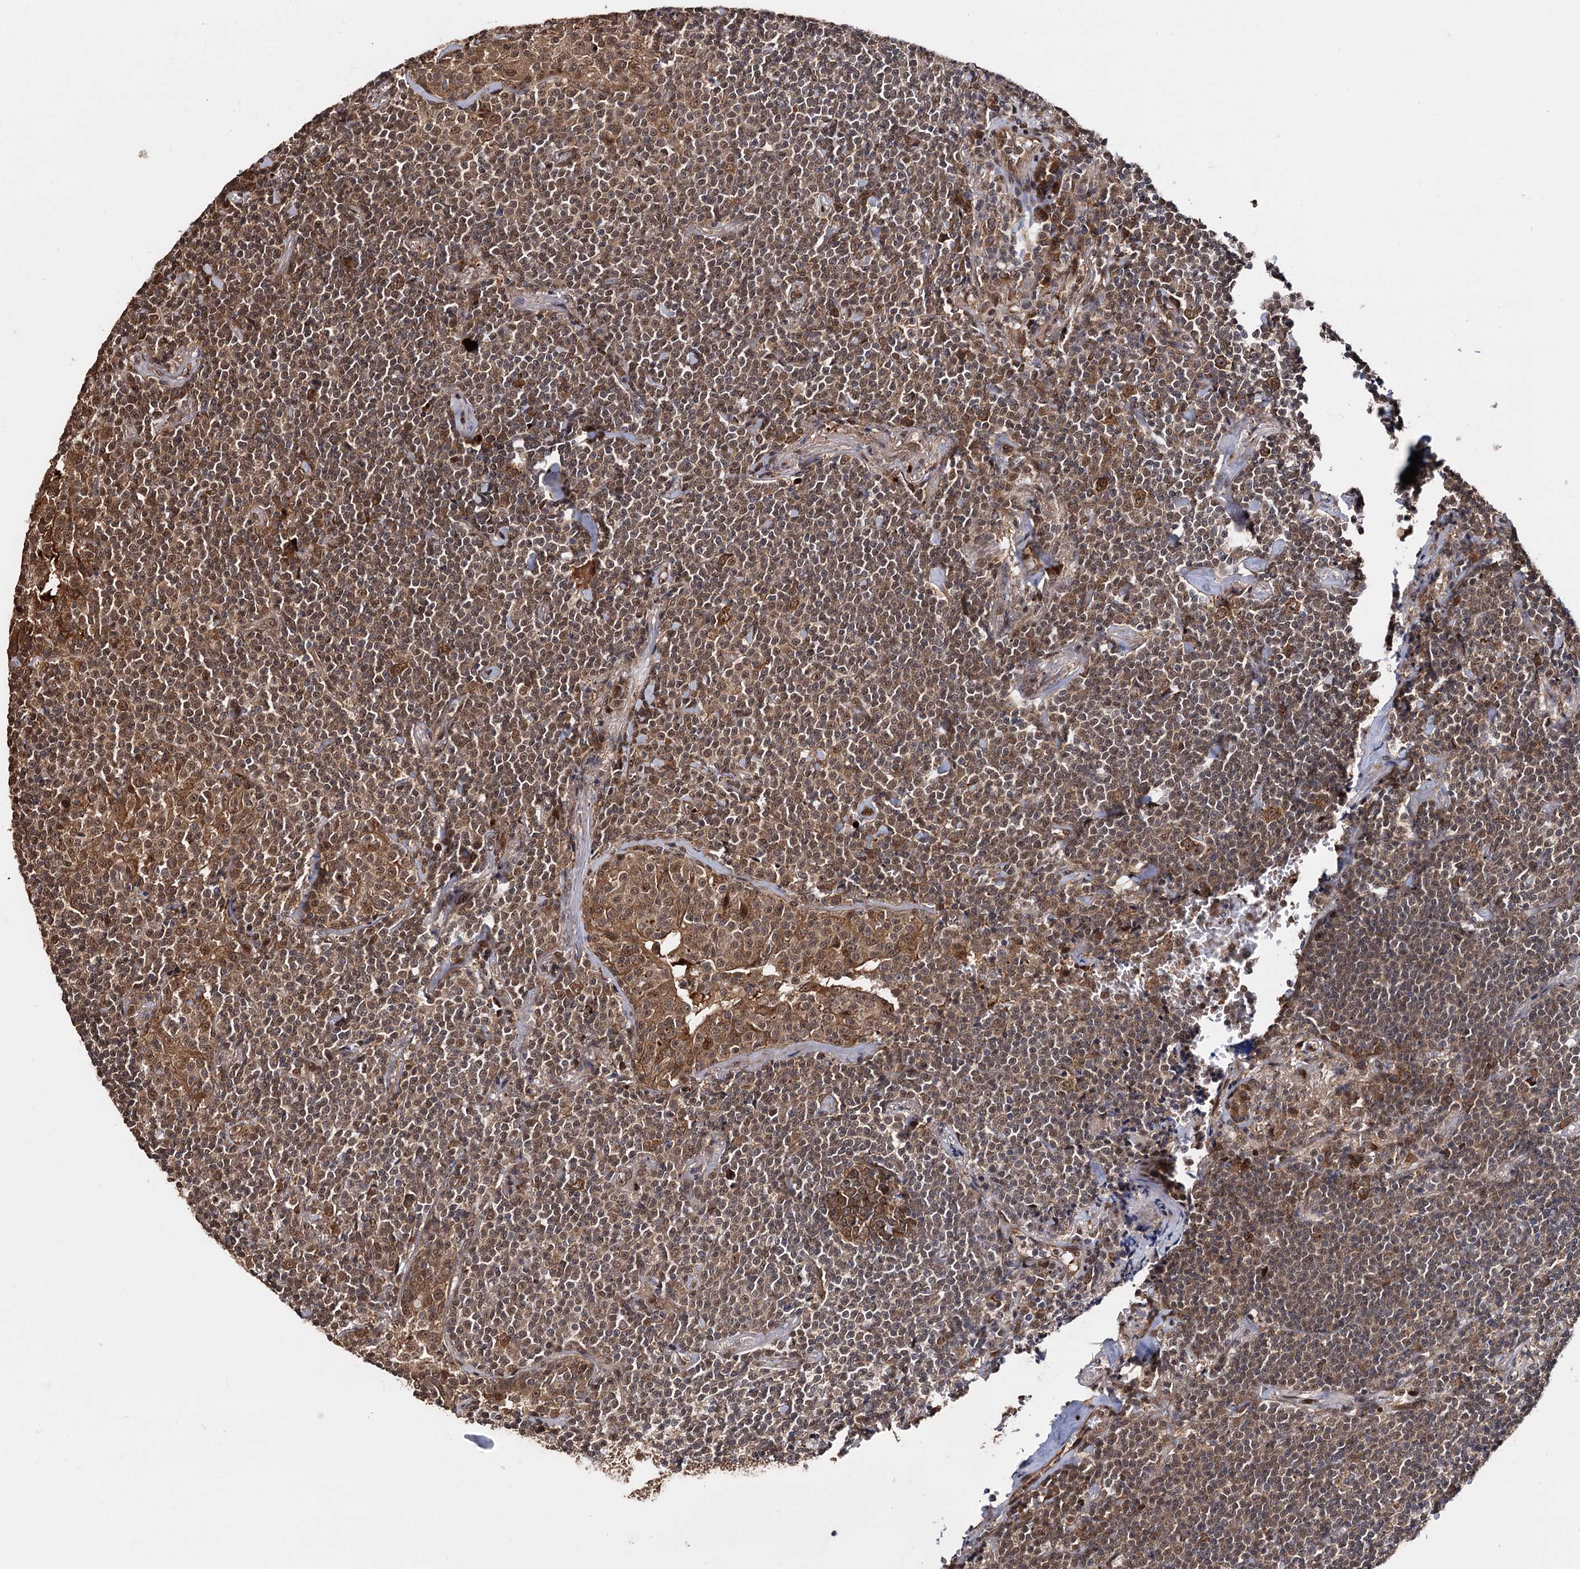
{"staining": {"intensity": "moderate", "quantity": "25%-75%", "location": "nuclear"}, "tissue": "lymphoma", "cell_type": "Tumor cells", "image_type": "cancer", "snomed": [{"axis": "morphology", "description": "Malignant lymphoma, non-Hodgkin's type, Low grade"}, {"axis": "topography", "description": "Lung"}], "caption": "A high-resolution histopathology image shows IHC staining of lymphoma, which shows moderate nuclear expression in about 25%-75% of tumor cells.", "gene": "PIGB", "patient": {"sex": "female", "age": 71}}